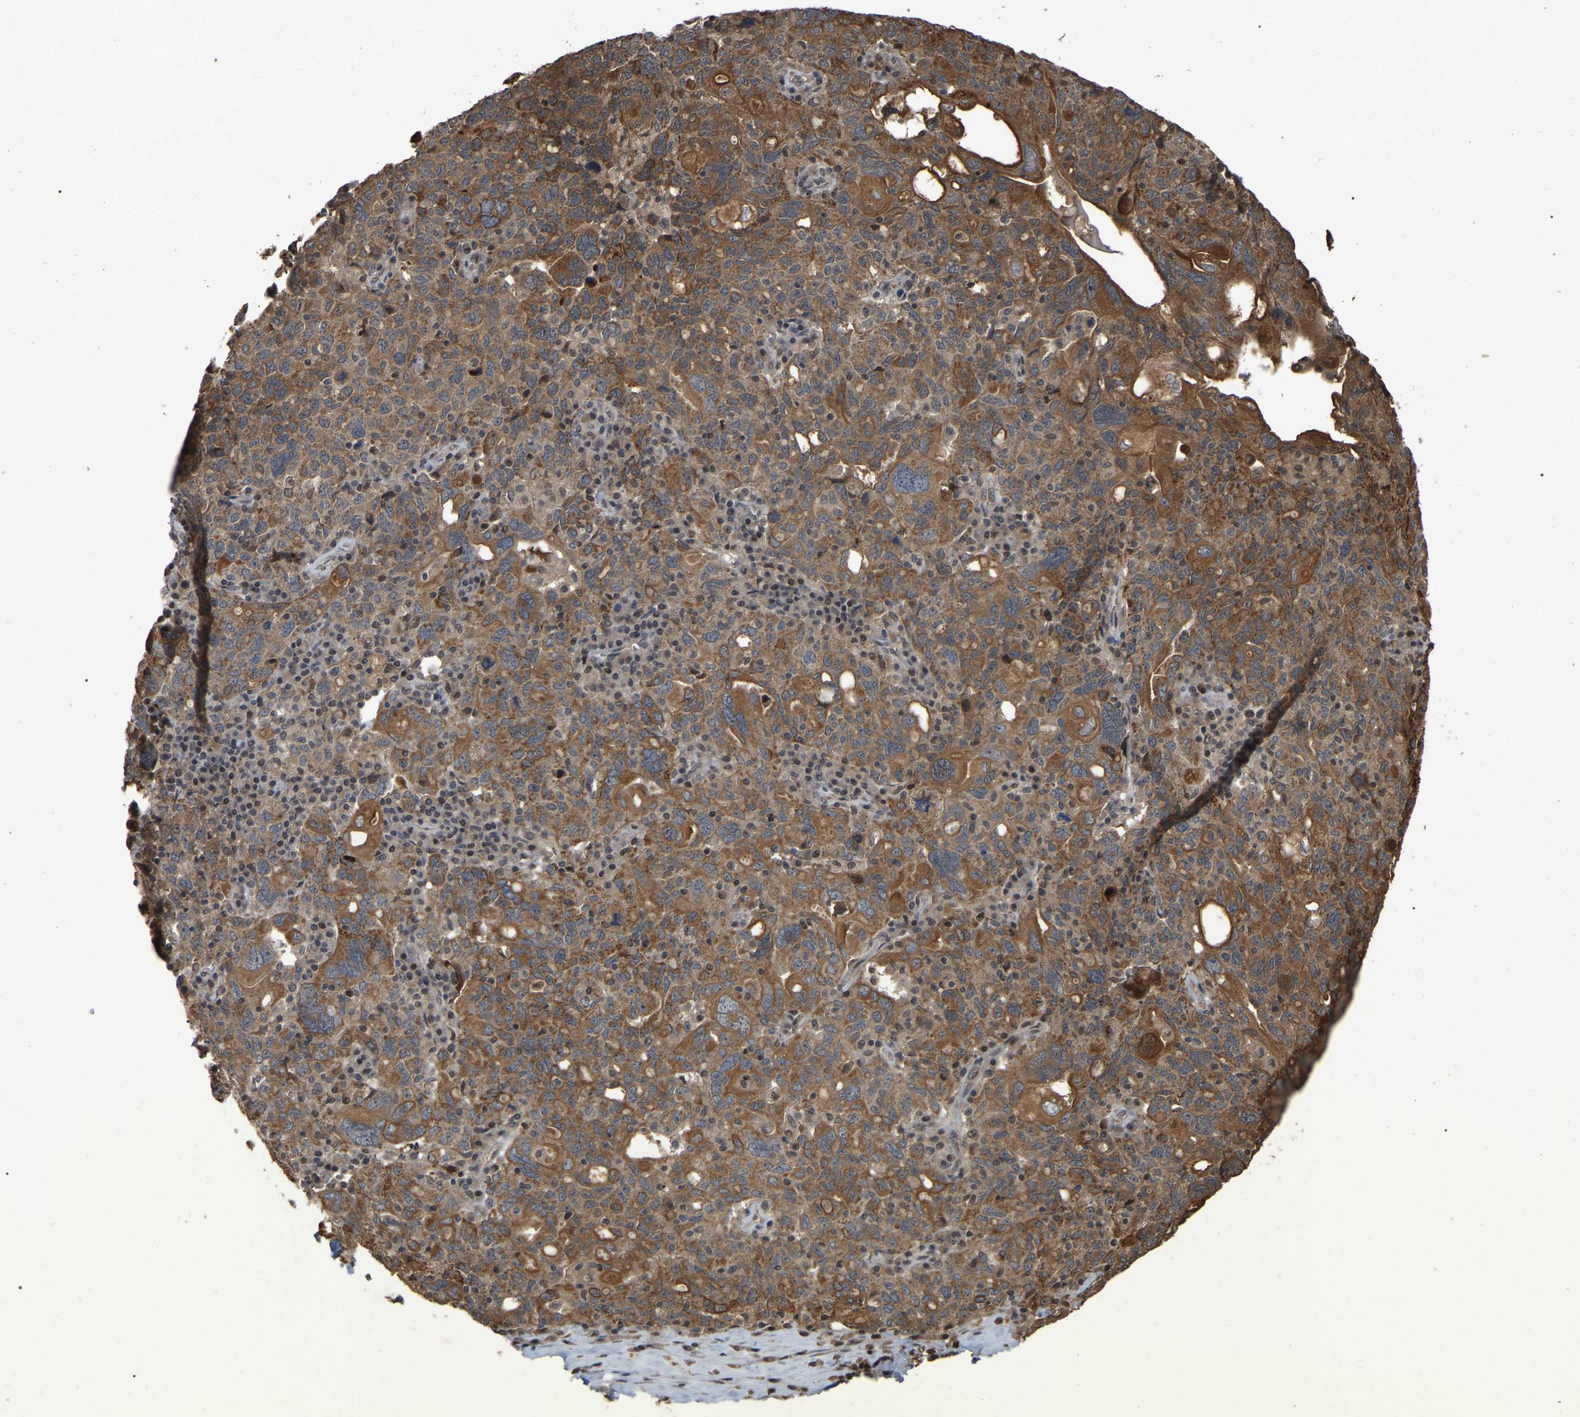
{"staining": {"intensity": "strong", "quantity": ">75%", "location": "cytoplasmic/membranous"}, "tissue": "ovarian cancer", "cell_type": "Tumor cells", "image_type": "cancer", "snomed": [{"axis": "morphology", "description": "Carcinoma, endometroid"}, {"axis": "topography", "description": "Ovary"}], "caption": "Protein expression analysis of human ovarian cancer (endometroid carcinoma) reveals strong cytoplasmic/membranous expression in approximately >75% of tumor cells. The staining was performed using DAB, with brown indicating positive protein expression. Nuclei are stained blue with hematoxylin.", "gene": "FAM219A", "patient": {"sex": "female", "age": 62}}